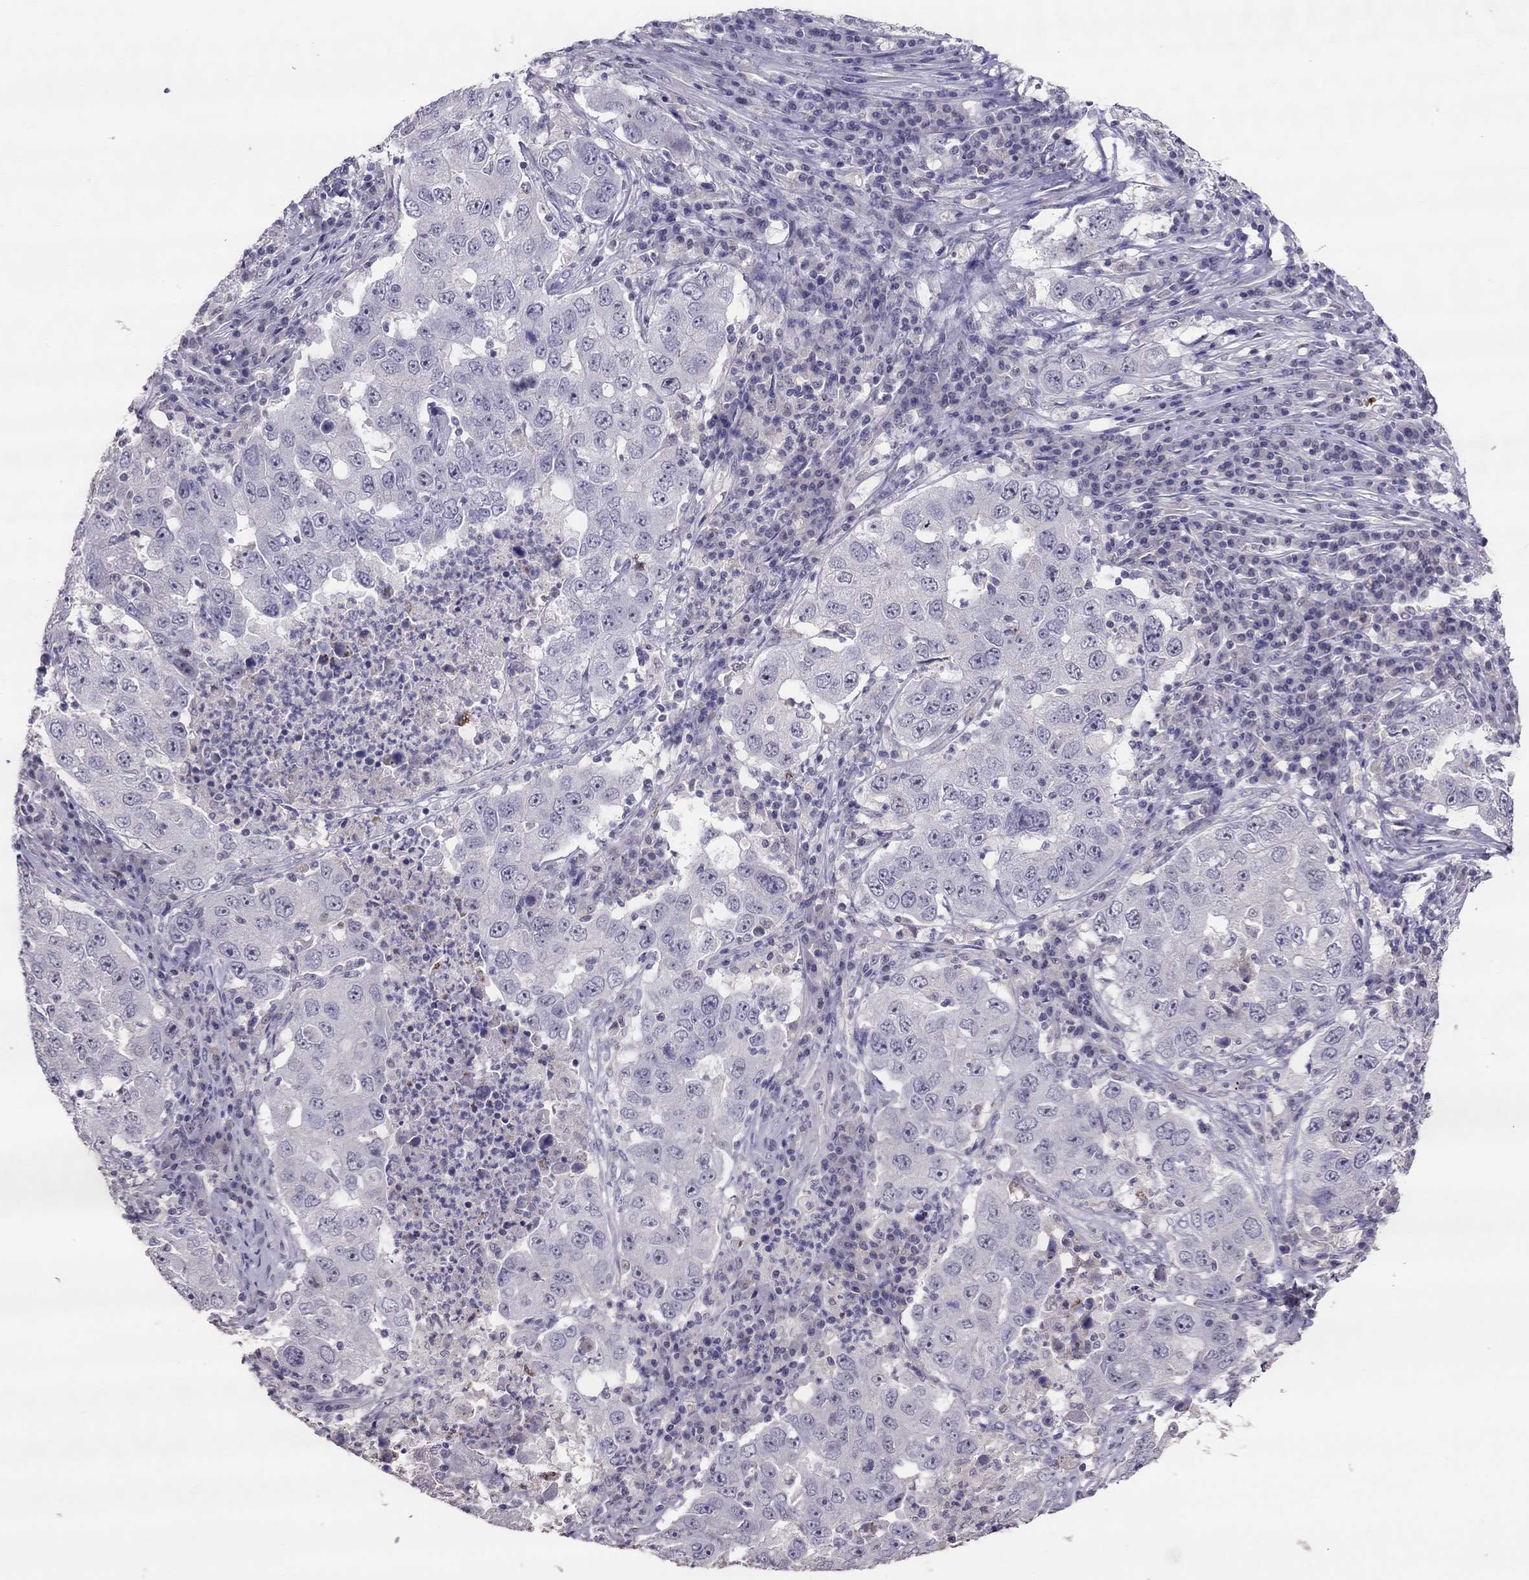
{"staining": {"intensity": "negative", "quantity": "none", "location": "none"}, "tissue": "lung cancer", "cell_type": "Tumor cells", "image_type": "cancer", "snomed": [{"axis": "morphology", "description": "Adenocarcinoma, NOS"}, {"axis": "topography", "description": "Lung"}], "caption": "High magnification brightfield microscopy of adenocarcinoma (lung) stained with DAB (3,3'-diaminobenzidine) (brown) and counterstained with hematoxylin (blue): tumor cells show no significant expression.", "gene": "LRRC46", "patient": {"sex": "male", "age": 73}}